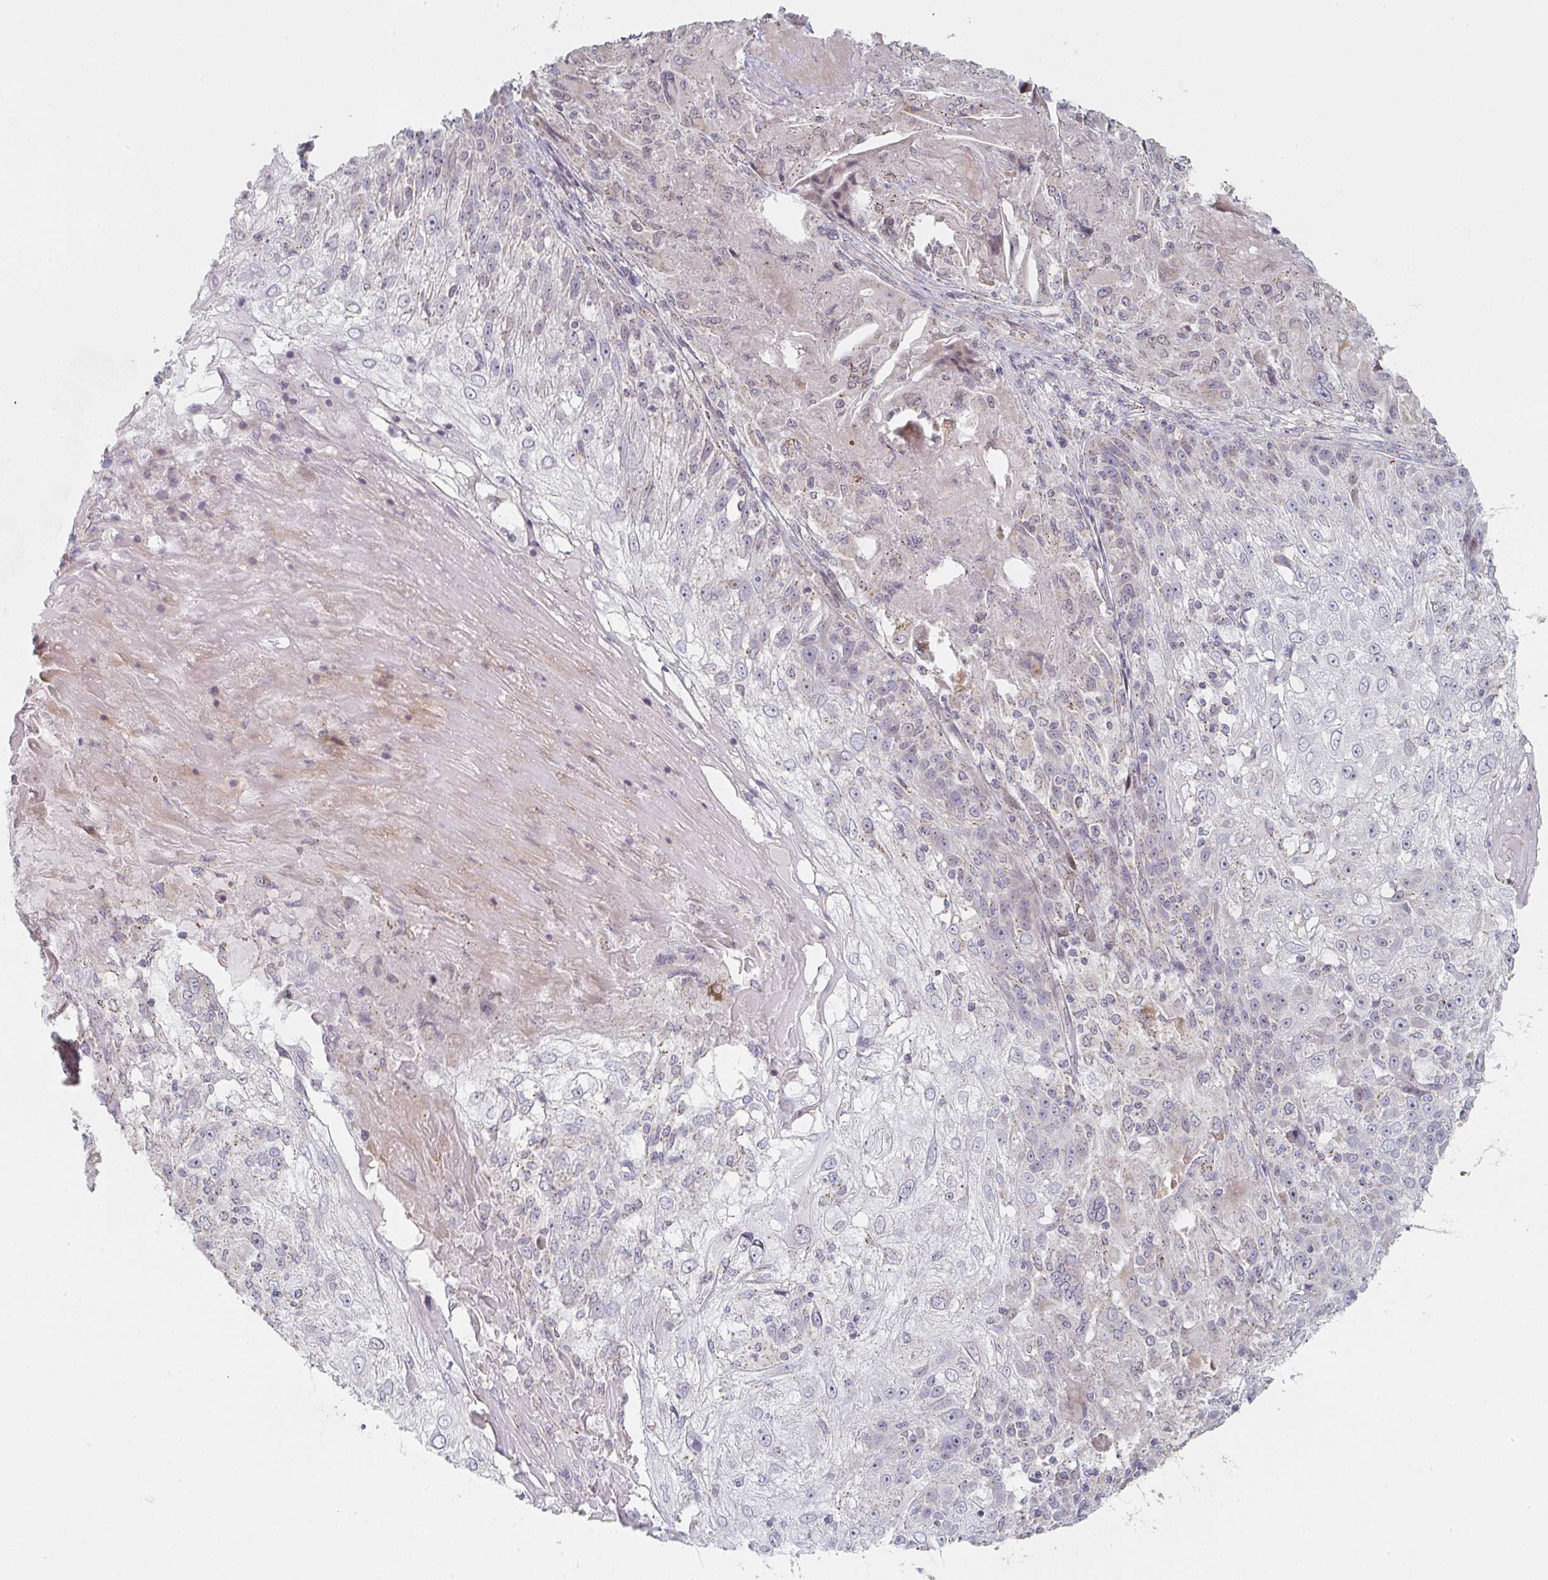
{"staining": {"intensity": "weak", "quantity": "25%-75%", "location": "cytoplasmic/membranous"}, "tissue": "skin cancer", "cell_type": "Tumor cells", "image_type": "cancer", "snomed": [{"axis": "morphology", "description": "Normal tissue, NOS"}, {"axis": "morphology", "description": "Squamous cell carcinoma, NOS"}, {"axis": "topography", "description": "Skin"}], "caption": "Immunohistochemistry (IHC) micrograph of human skin cancer (squamous cell carcinoma) stained for a protein (brown), which displays low levels of weak cytoplasmic/membranous positivity in approximately 25%-75% of tumor cells.", "gene": "ZNF526", "patient": {"sex": "female", "age": 83}}